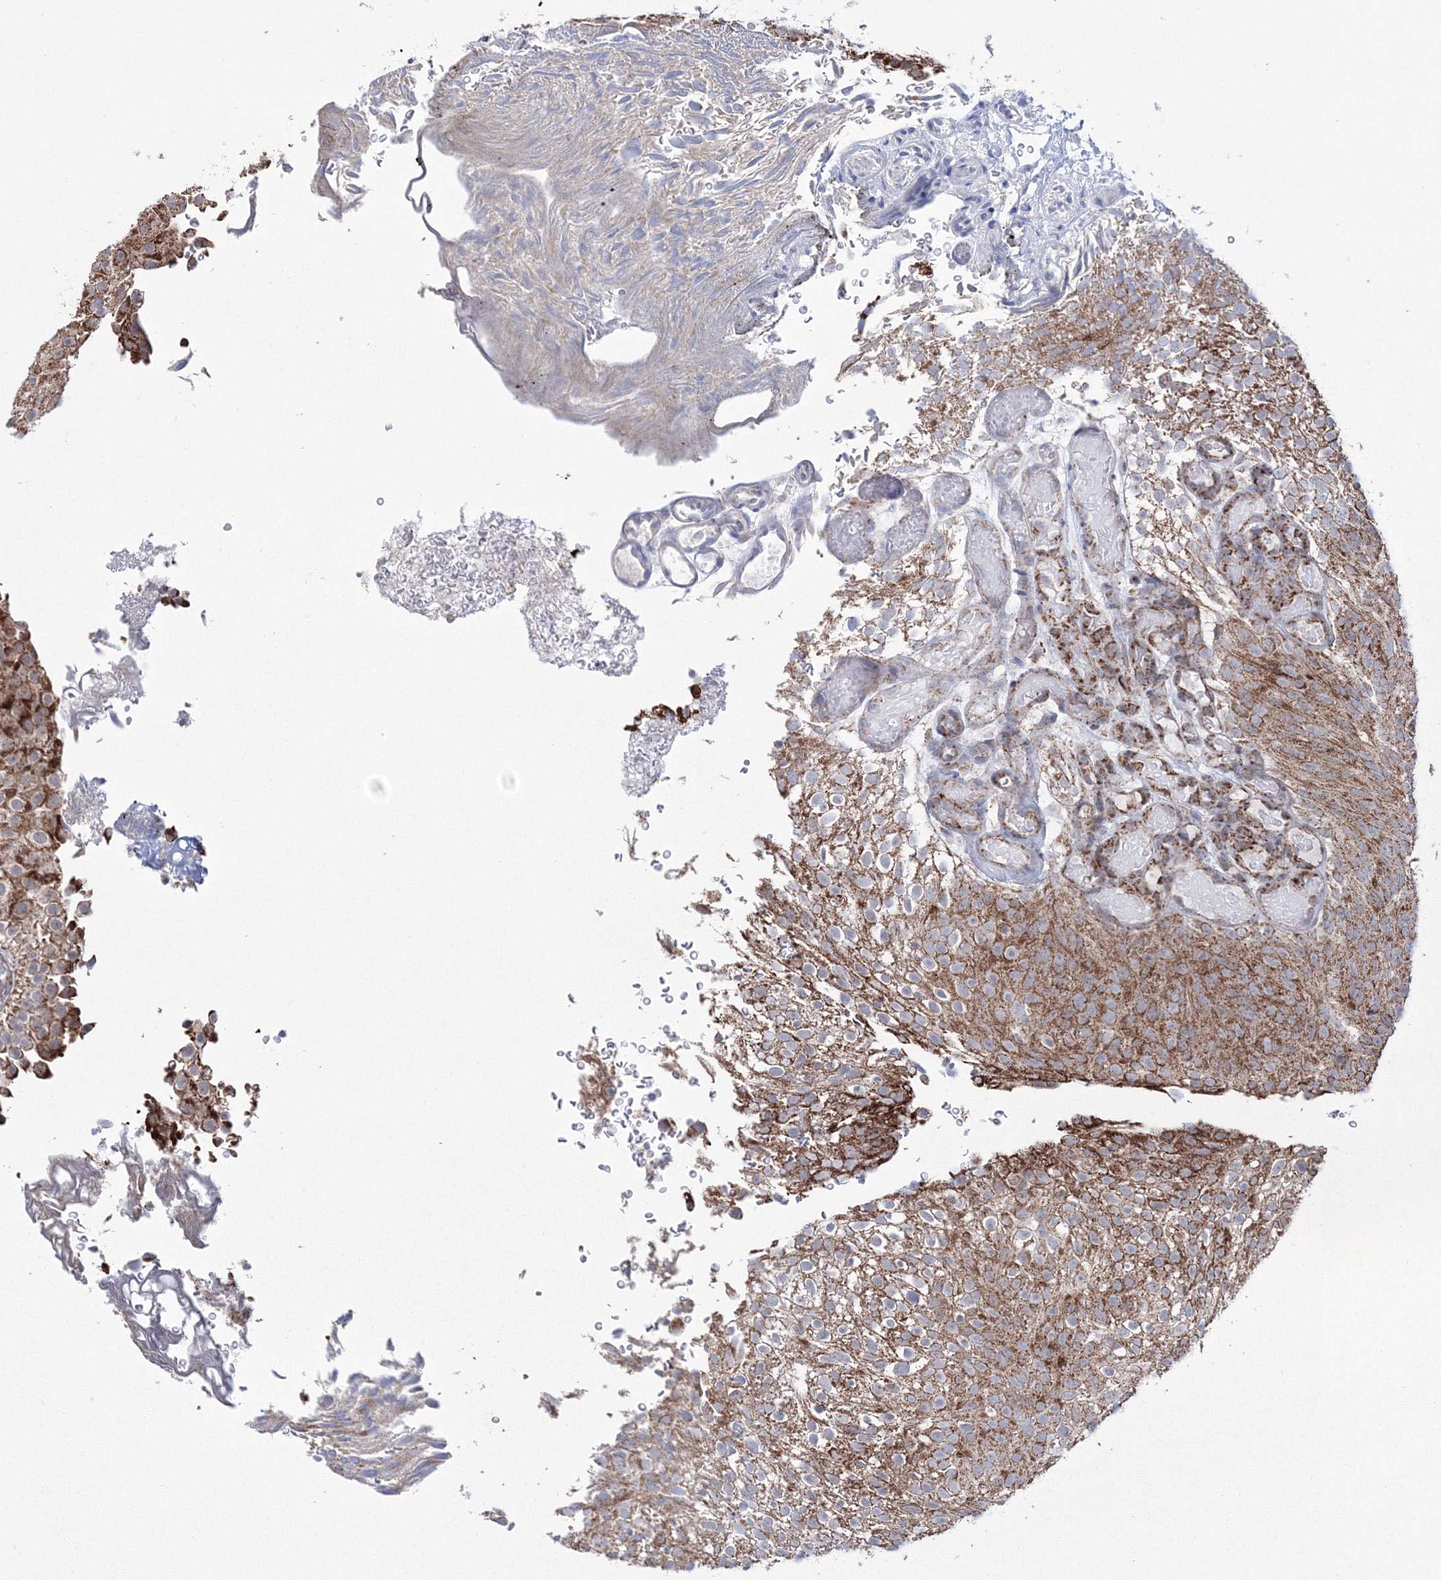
{"staining": {"intensity": "strong", "quantity": ">75%", "location": "cytoplasmic/membranous"}, "tissue": "urothelial cancer", "cell_type": "Tumor cells", "image_type": "cancer", "snomed": [{"axis": "morphology", "description": "Urothelial carcinoma, Low grade"}, {"axis": "topography", "description": "Urinary bladder"}], "caption": "This is a micrograph of immunohistochemistry (IHC) staining of urothelial carcinoma (low-grade), which shows strong staining in the cytoplasmic/membranous of tumor cells.", "gene": "GRSF1", "patient": {"sex": "male", "age": 78}}